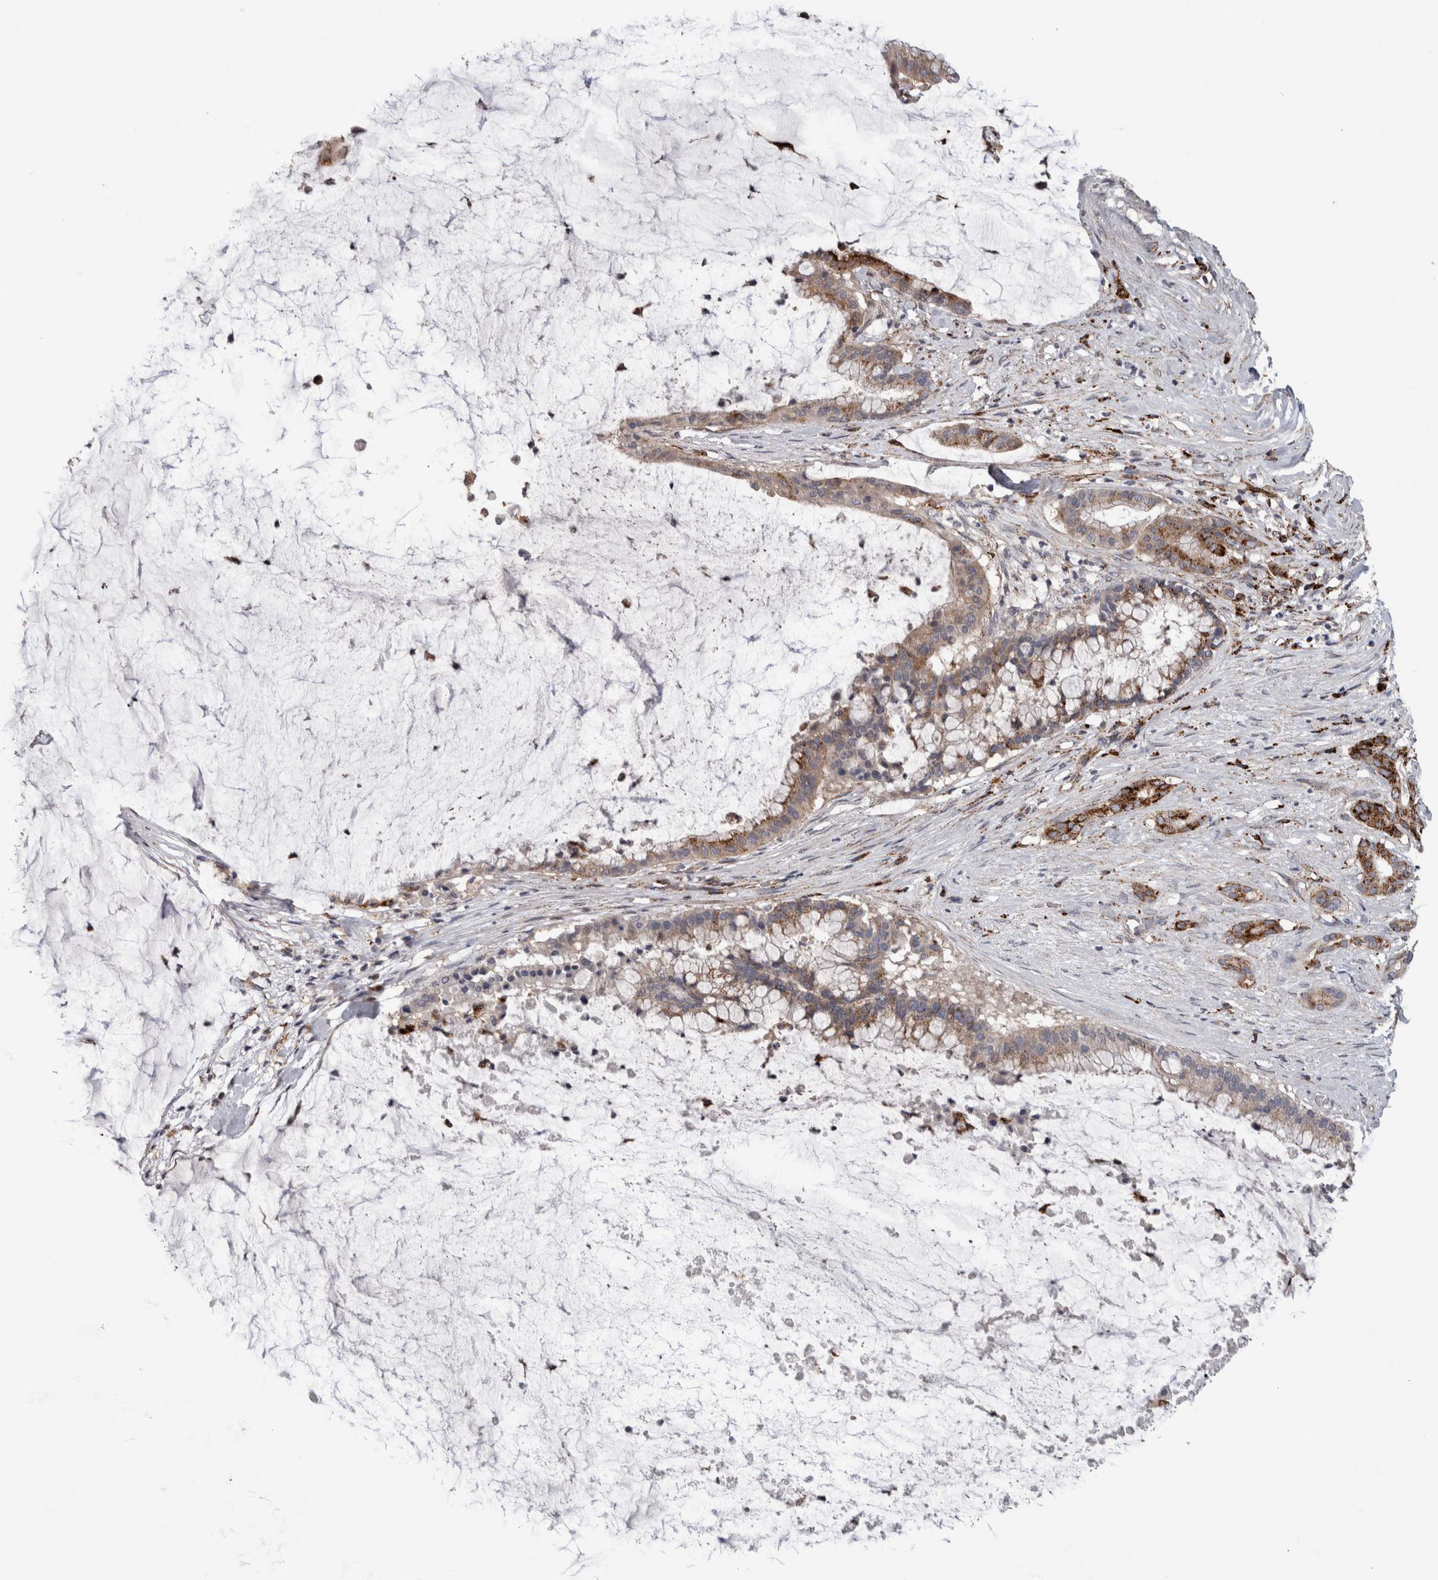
{"staining": {"intensity": "moderate", "quantity": ">75%", "location": "cytoplasmic/membranous"}, "tissue": "pancreatic cancer", "cell_type": "Tumor cells", "image_type": "cancer", "snomed": [{"axis": "morphology", "description": "Adenocarcinoma, NOS"}, {"axis": "topography", "description": "Pancreas"}], "caption": "DAB immunohistochemical staining of adenocarcinoma (pancreatic) displays moderate cytoplasmic/membranous protein expression in about >75% of tumor cells. The protein of interest is shown in brown color, while the nuclei are stained blue.", "gene": "CTSZ", "patient": {"sex": "male", "age": 41}}